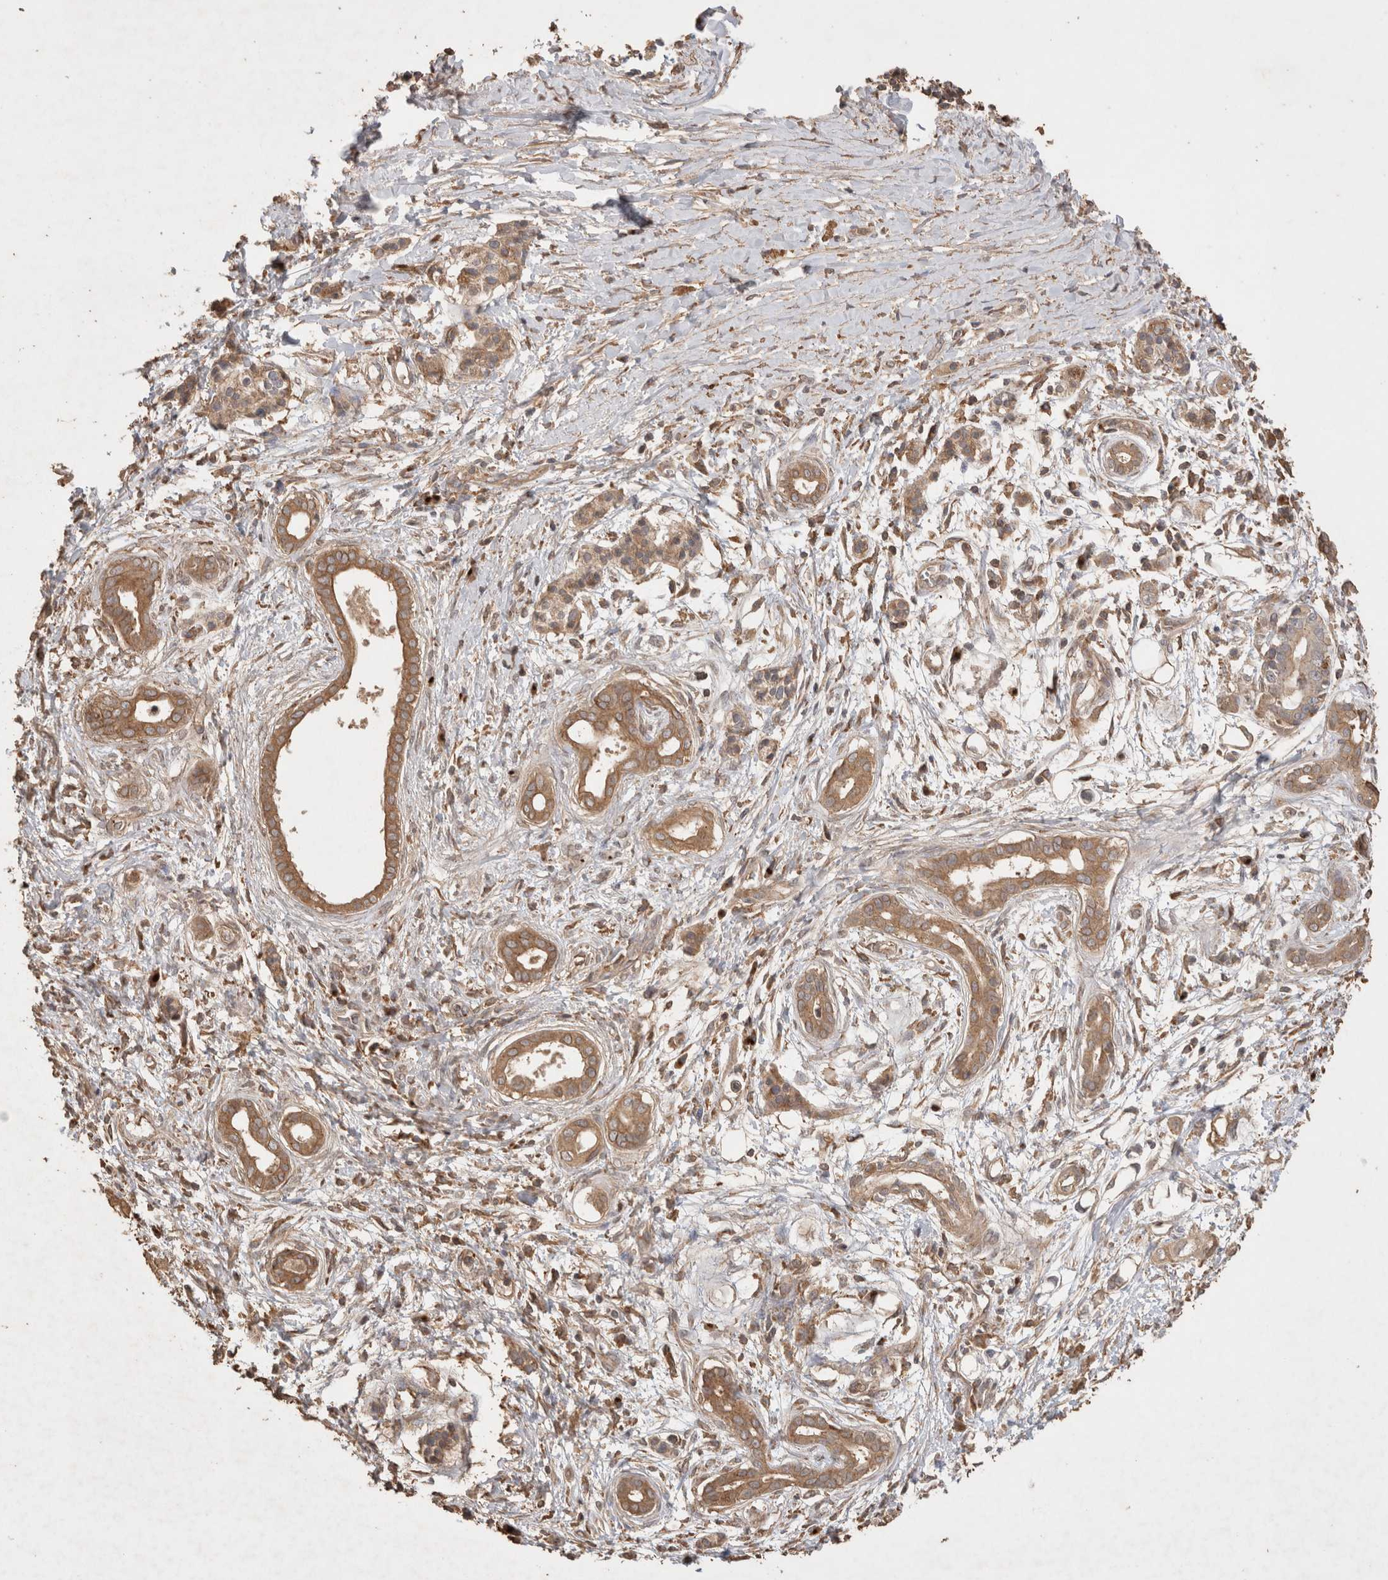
{"staining": {"intensity": "moderate", "quantity": ">75%", "location": "cytoplasmic/membranous"}, "tissue": "pancreatic cancer", "cell_type": "Tumor cells", "image_type": "cancer", "snomed": [{"axis": "morphology", "description": "Adenocarcinoma, NOS"}, {"axis": "topography", "description": "Pancreas"}], "caption": "The image reveals a brown stain indicating the presence of a protein in the cytoplasmic/membranous of tumor cells in adenocarcinoma (pancreatic).", "gene": "SNX31", "patient": {"sex": "male", "age": 59}}